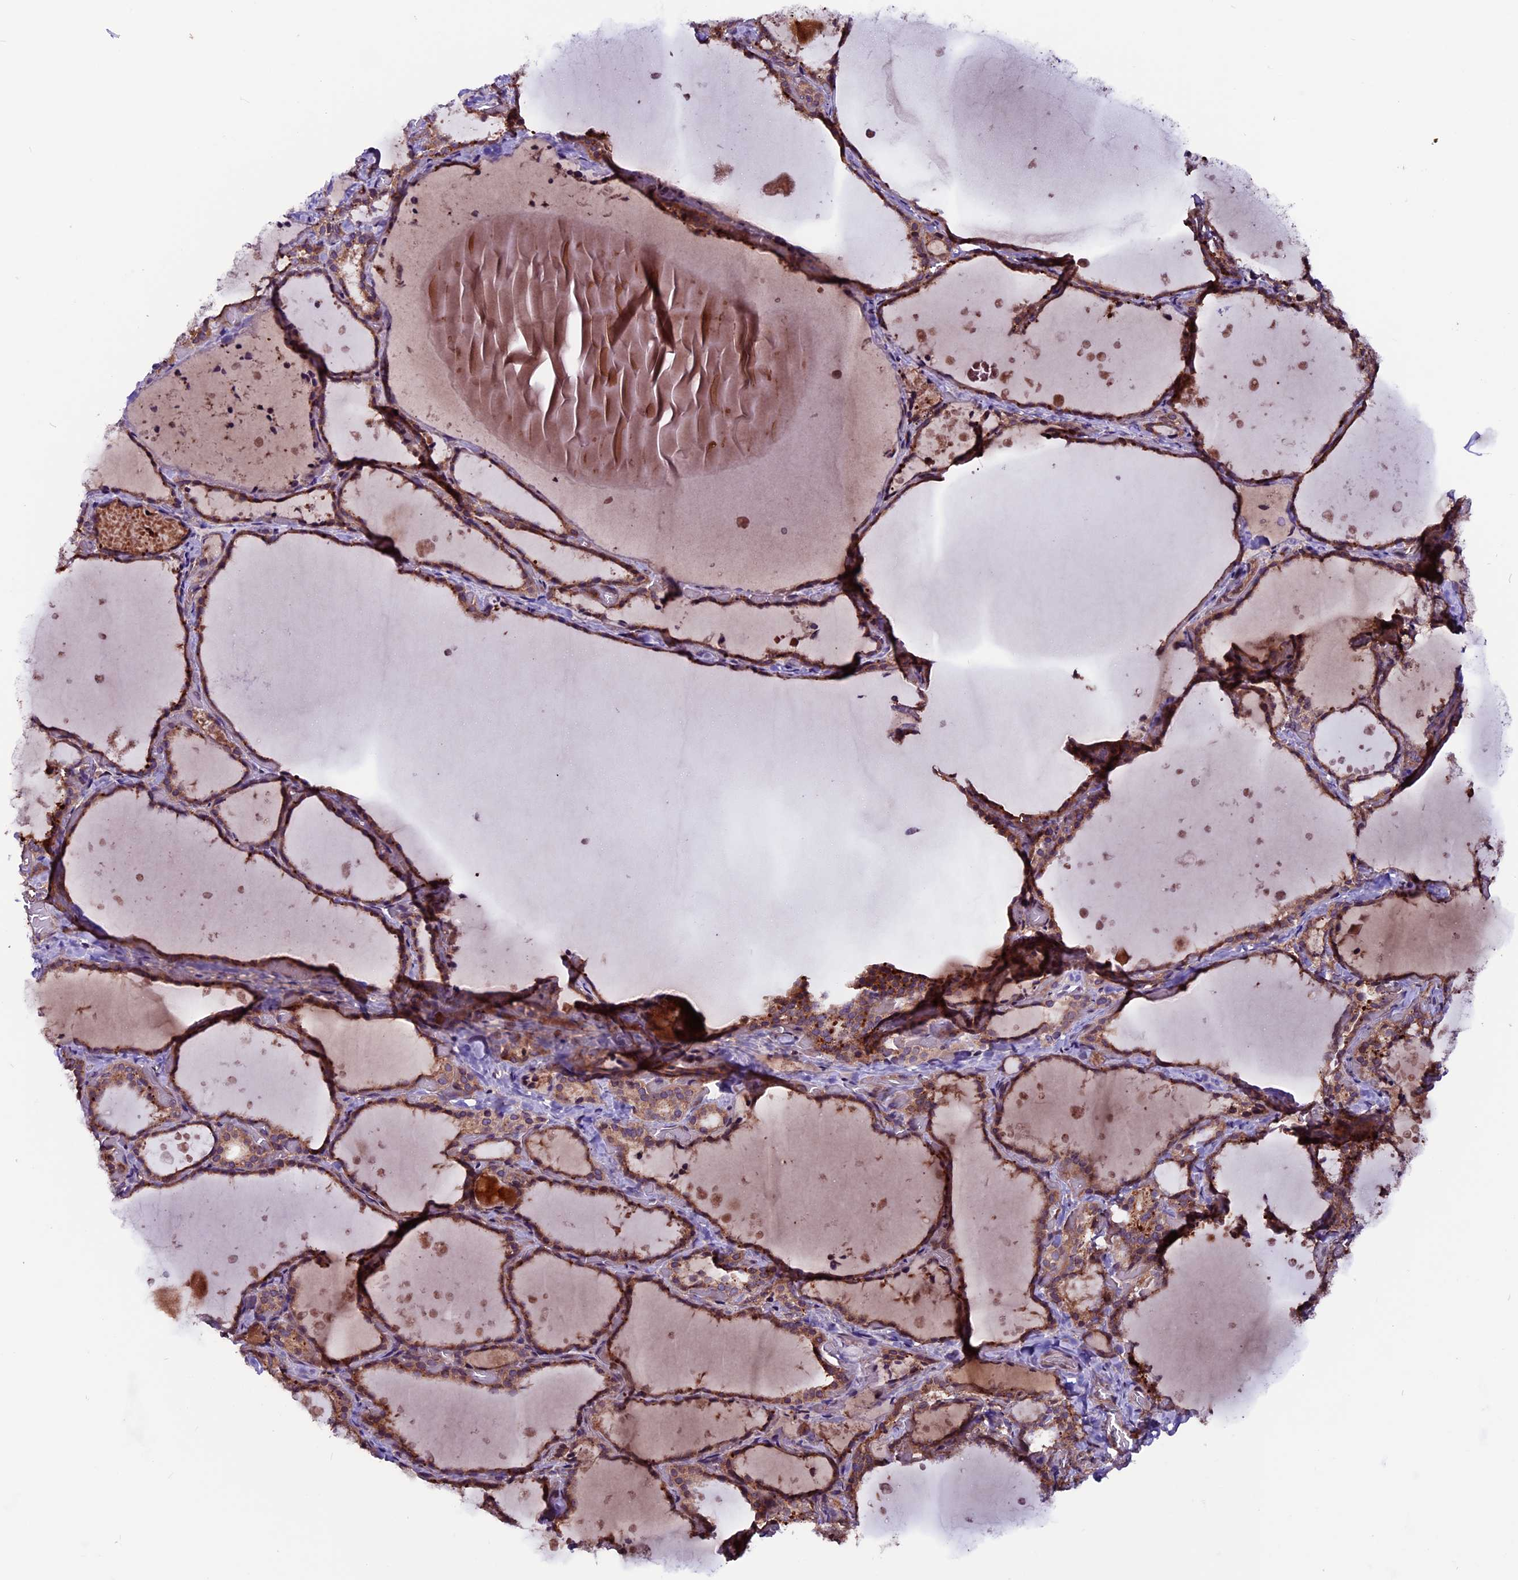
{"staining": {"intensity": "moderate", "quantity": ">75%", "location": "cytoplasmic/membranous"}, "tissue": "thyroid gland", "cell_type": "Glandular cells", "image_type": "normal", "snomed": [{"axis": "morphology", "description": "Normal tissue, NOS"}, {"axis": "topography", "description": "Thyroid gland"}], "caption": "Glandular cells show moderate cytoplasmic/membranous staining in approximately >75% of cells in unremarkable thyroid gland.", "gene": "ZNF598", "patient": {"sex": "female", "age": 44}}